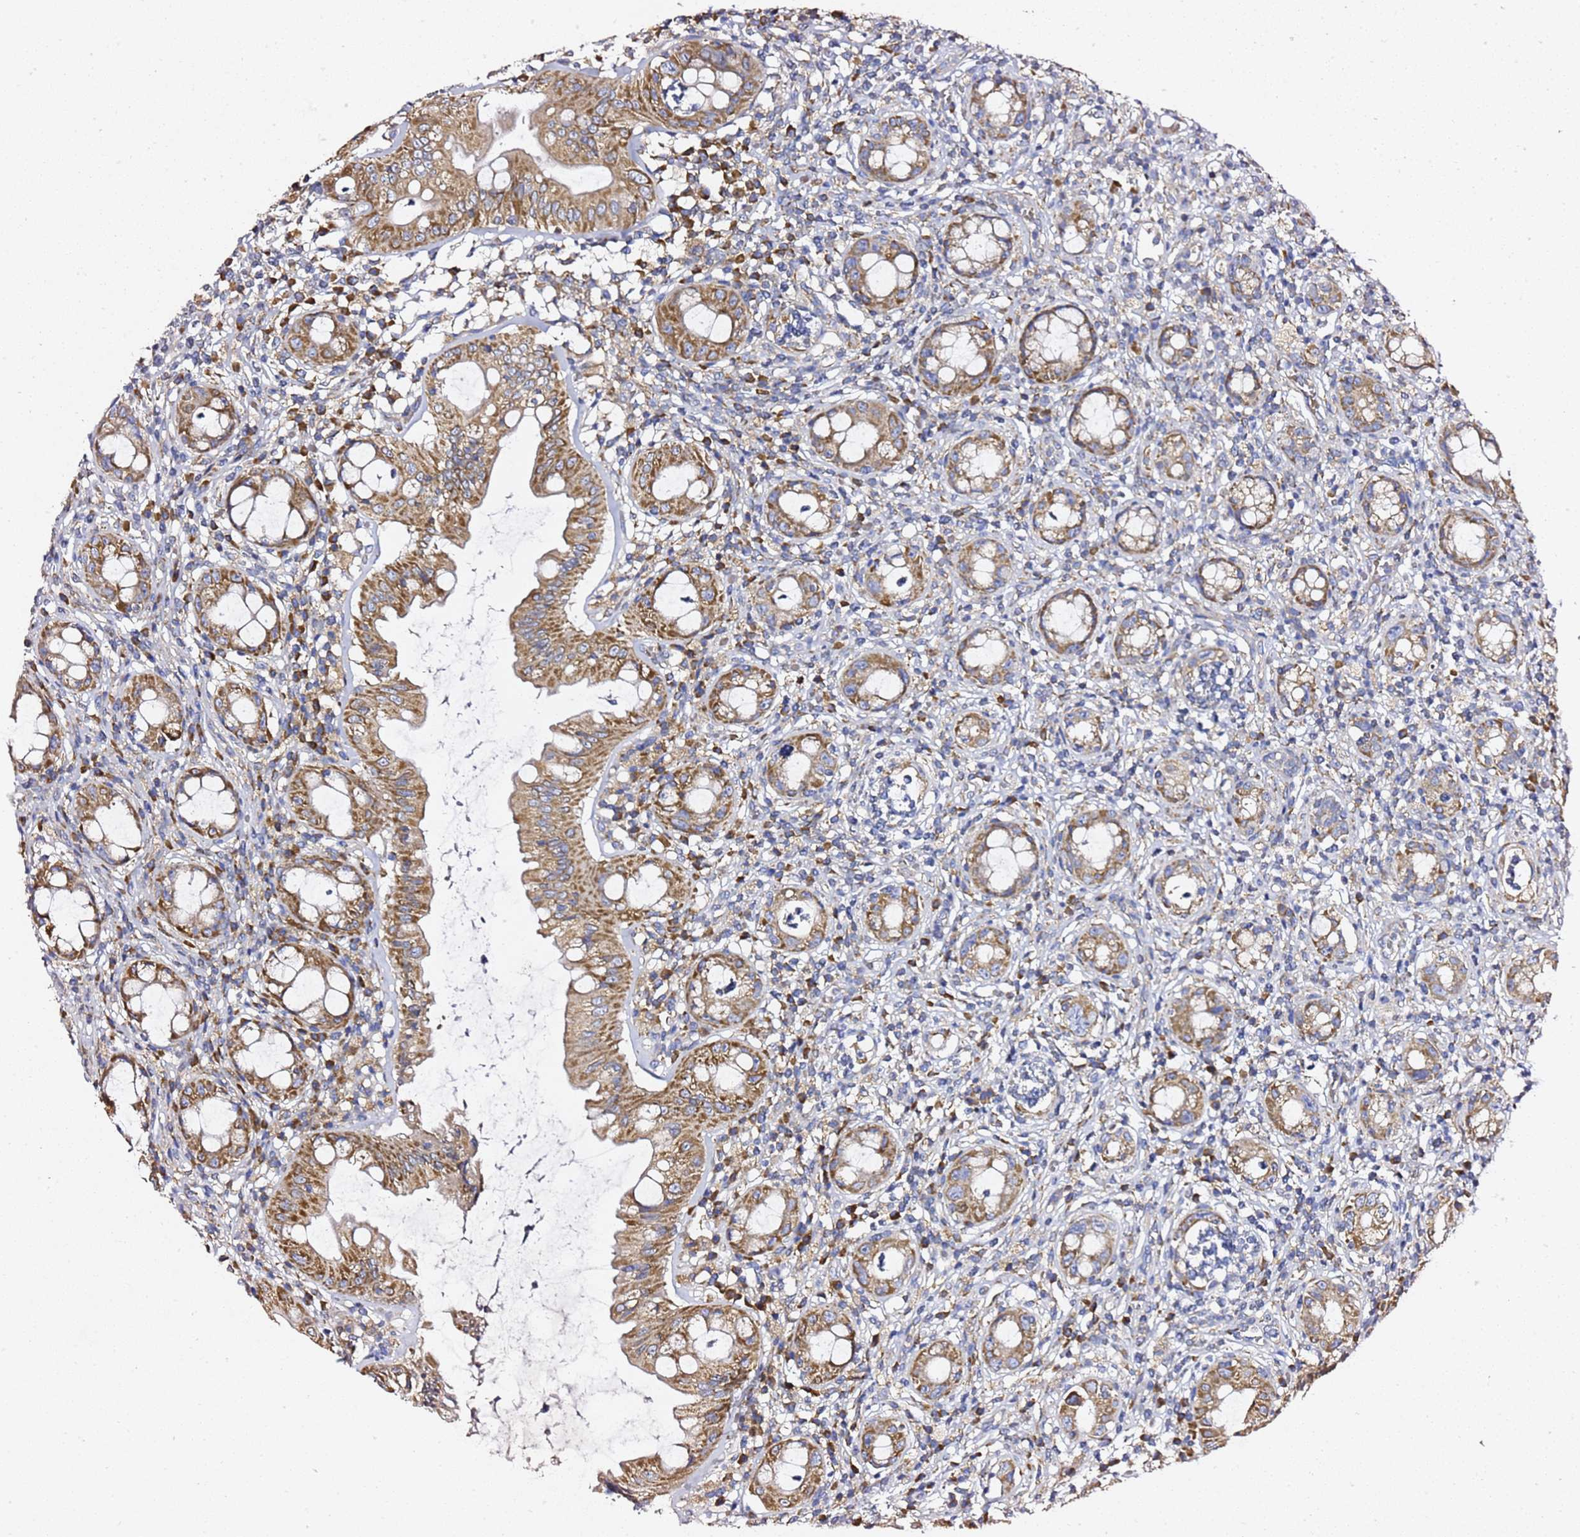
{"staining": {"intensity": "moderate", "quantity": ">75%", "location": "cytoplasmic/membranous"}, "tissue": "rectum", "cell_type": "Glandular cells", "image_type": "normal", "snomed": [{"axis": "morphology", "description": "Normal tissue, NOS"}, {"axis": "topography", "description": "Rectum"}], "caption": "Immunohistochemical staining of normal human rectum exhibits medium levels of moderate cytoplasmic/membranous expression in about >75% of glandular cells.", "gene": "C19orf12", "patient": {"sex": "female", "age": 57}}